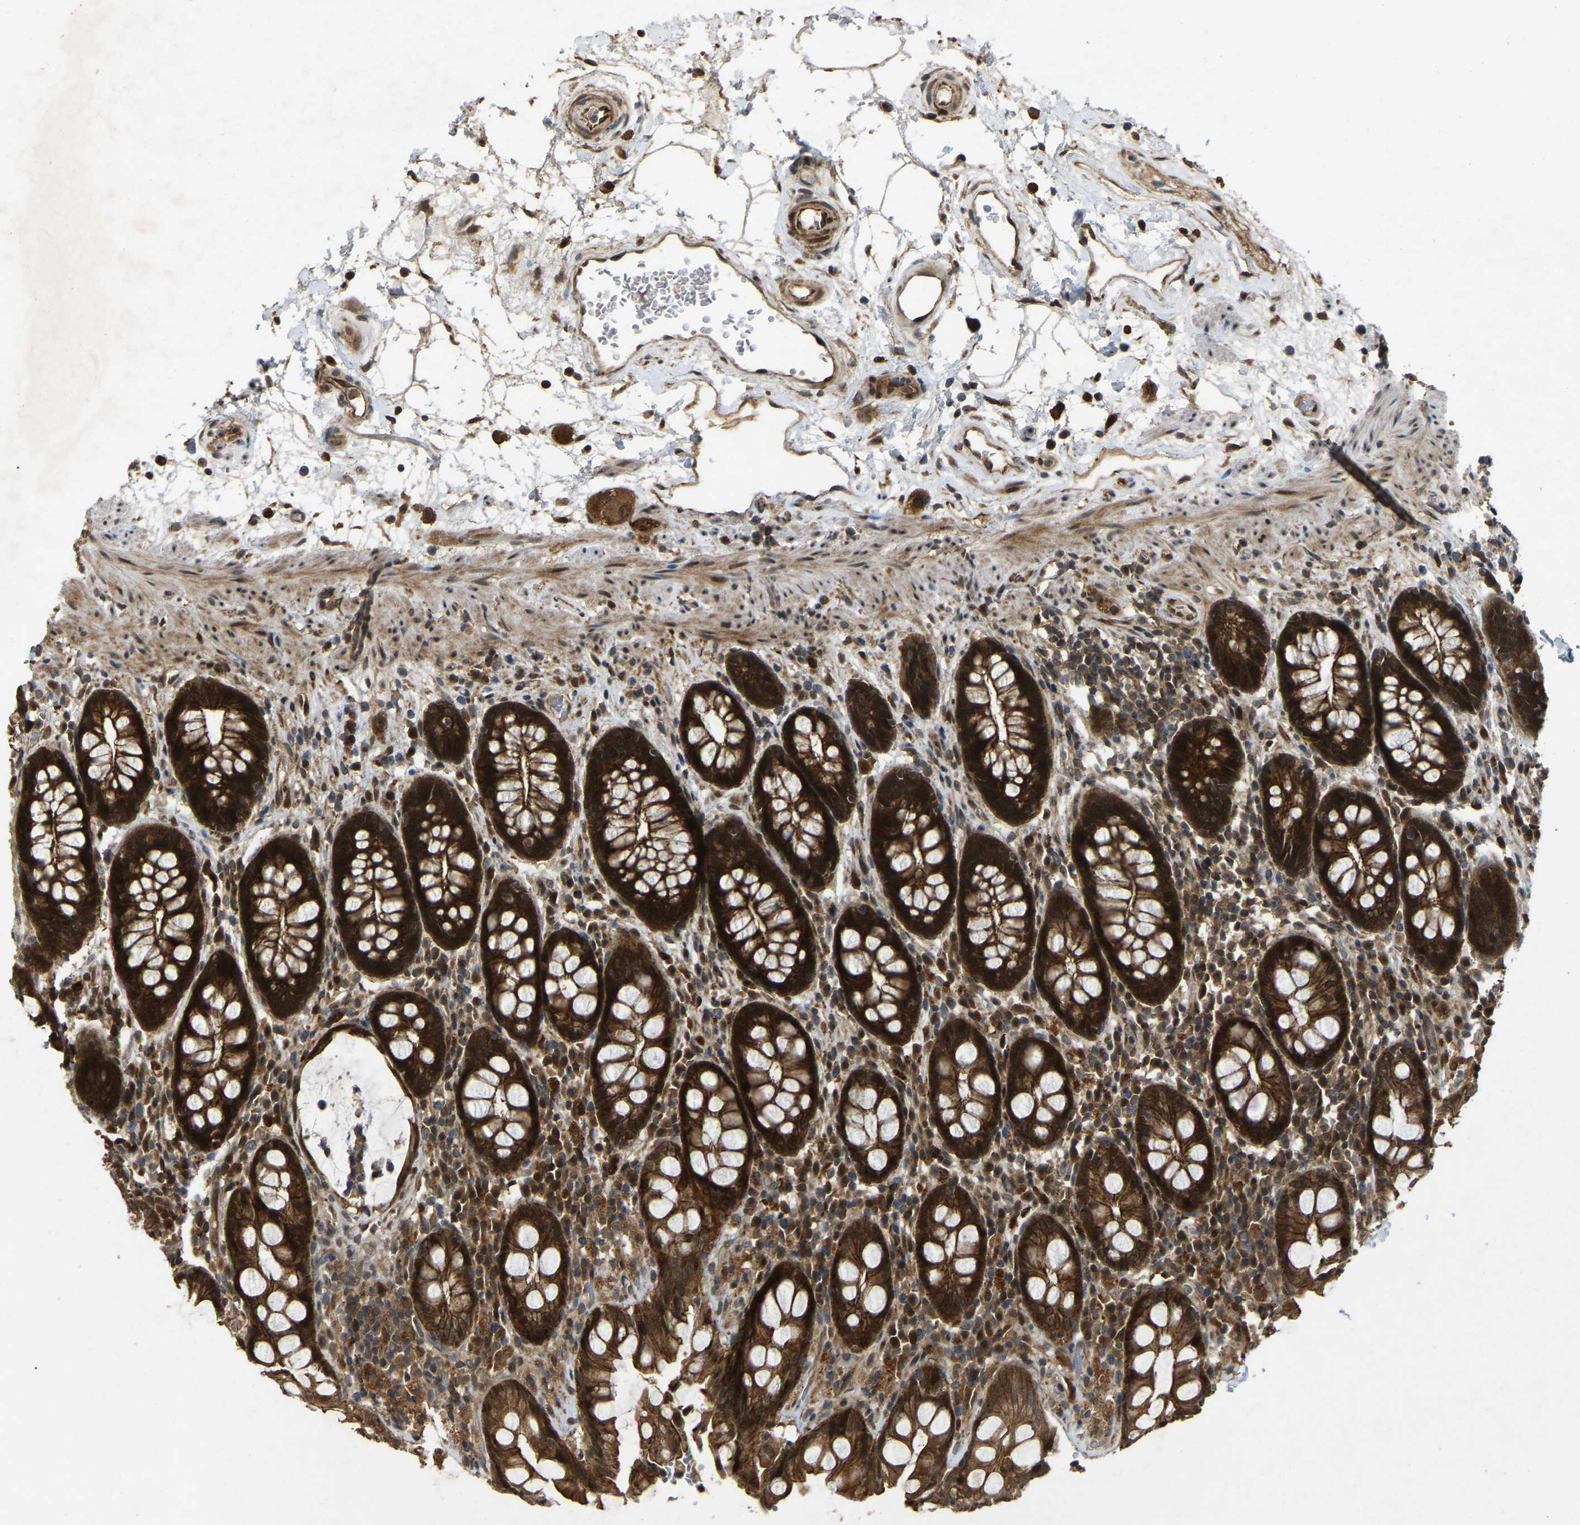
{"staining": {"intensity": "strong", "quantity": ">75%", "location": "cytoplasmic/membranous,nuclear"}, "tissue": "rectum", "cell_type": "Glandular cells", "image_type": "normal", "snomed": [{"axis": "morphology", "description": "Normal tissue, NOS"}, {"axis": "topography", "description": "Rectum"}], "caption": "Protein analysis of benign rectum displays strong cytoplasmic/membranous,nuclear staining in approximately >75% of glandular cells. Immunohistochemistry stains the protein in brown and the nuclei are stained blue.", "gene": "KIAA1549", "patient": {"sex": "male", "age": 64}}